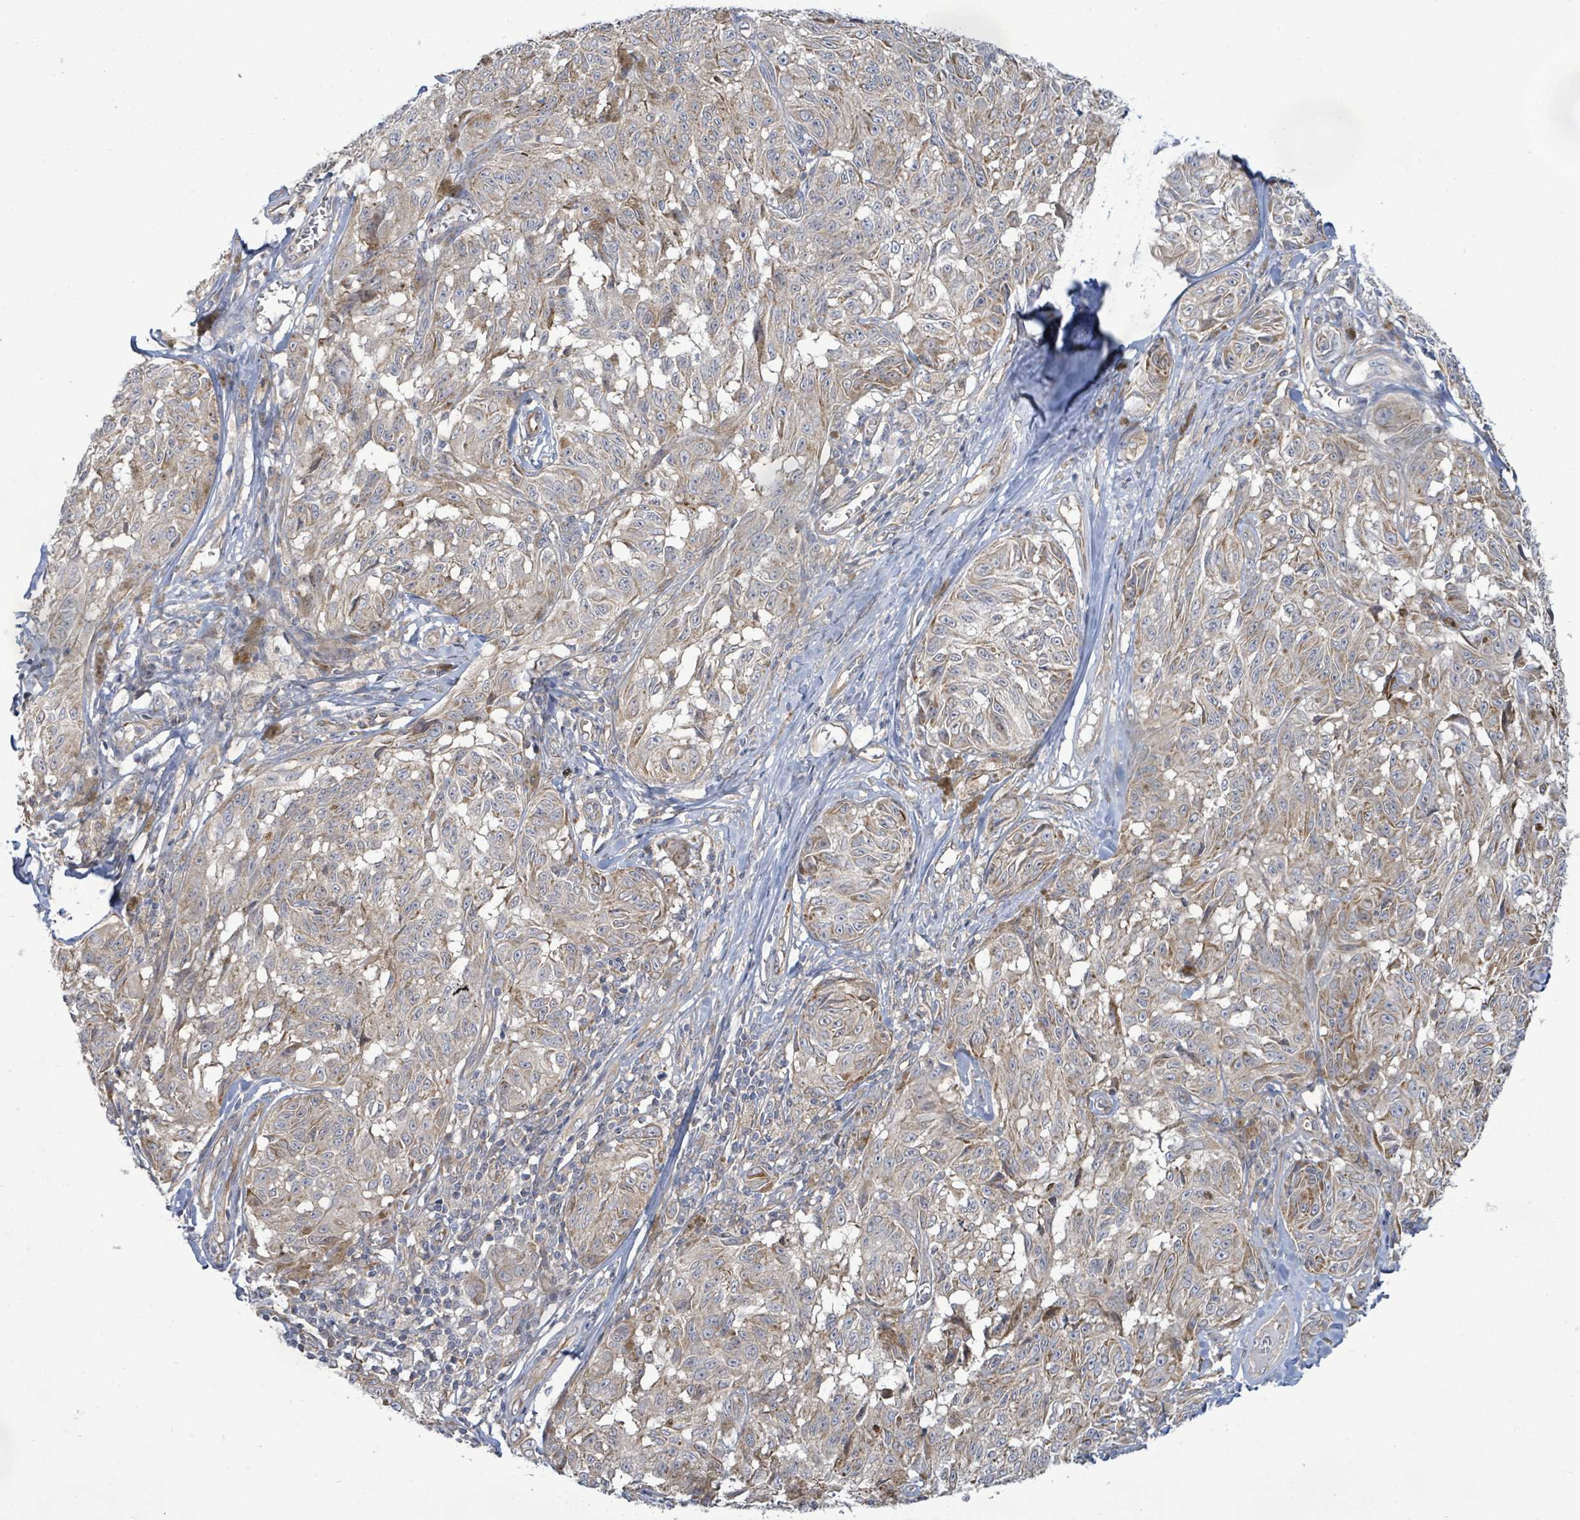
{"staining": {"intensity": "moderate", "quantity": "<25%", "location": "cytoplasmic/membranous"}, "tissue": "melanoma", "cell_type": "Tumor cells", "image_type": "cancer", "snomed": [{"axis": "morphology", "description": "Malignant melanoma, NOS"}, {"axis": "topography", "description": "Skin"}], "caption": "Melanoma stained with IHC demonstrates moderate cytoplasmic/membranous expression in approximately <25% of tumor cells.", "gene": "KBTBD11", "patient": {"sex": "male", "age": 68}}